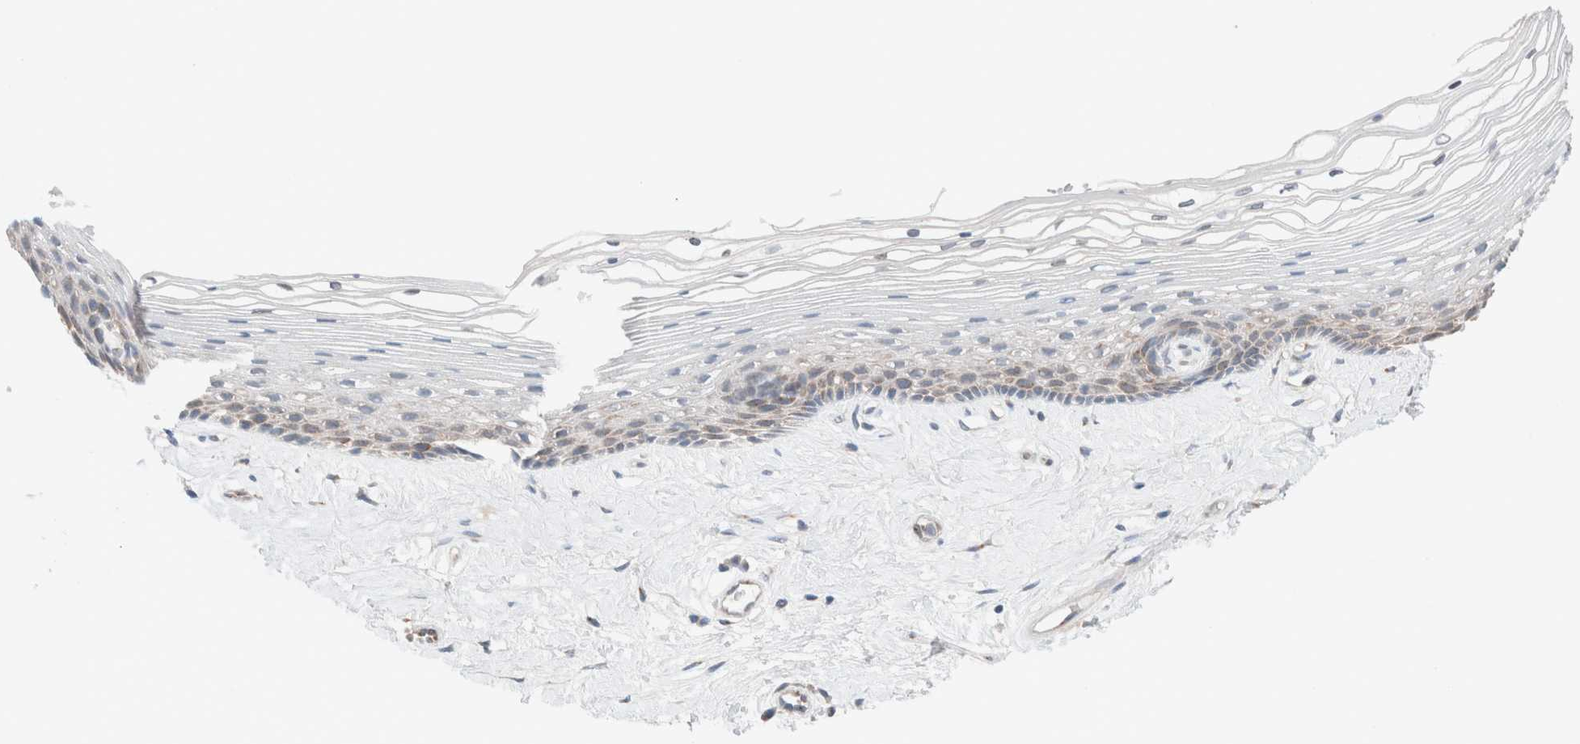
{"staining": {"intensity": "moderate", "quantity": "<25%", "location": "cytoplasmic/membranous"}, "tissue": "vagina", "cell_type": "Squamous epithelial cells", "image_type": "normal", "snomed": [{"axis": "morphology", "description": "Normal tissue, NOS"}, {"axis": "topography", "description": "Vagina"}], "caption": "Moderate cytoplasmic/membranous expression is identified in approximately <25% of squamous epithelial cells in unremarkable vagina. The protein is stained brown, and the nuclei are stained in blue (DAB IHC with brightfield microscopy, high magnification).", "gene": "CASC3", "patient": {"sex": "female", "age": 46}}